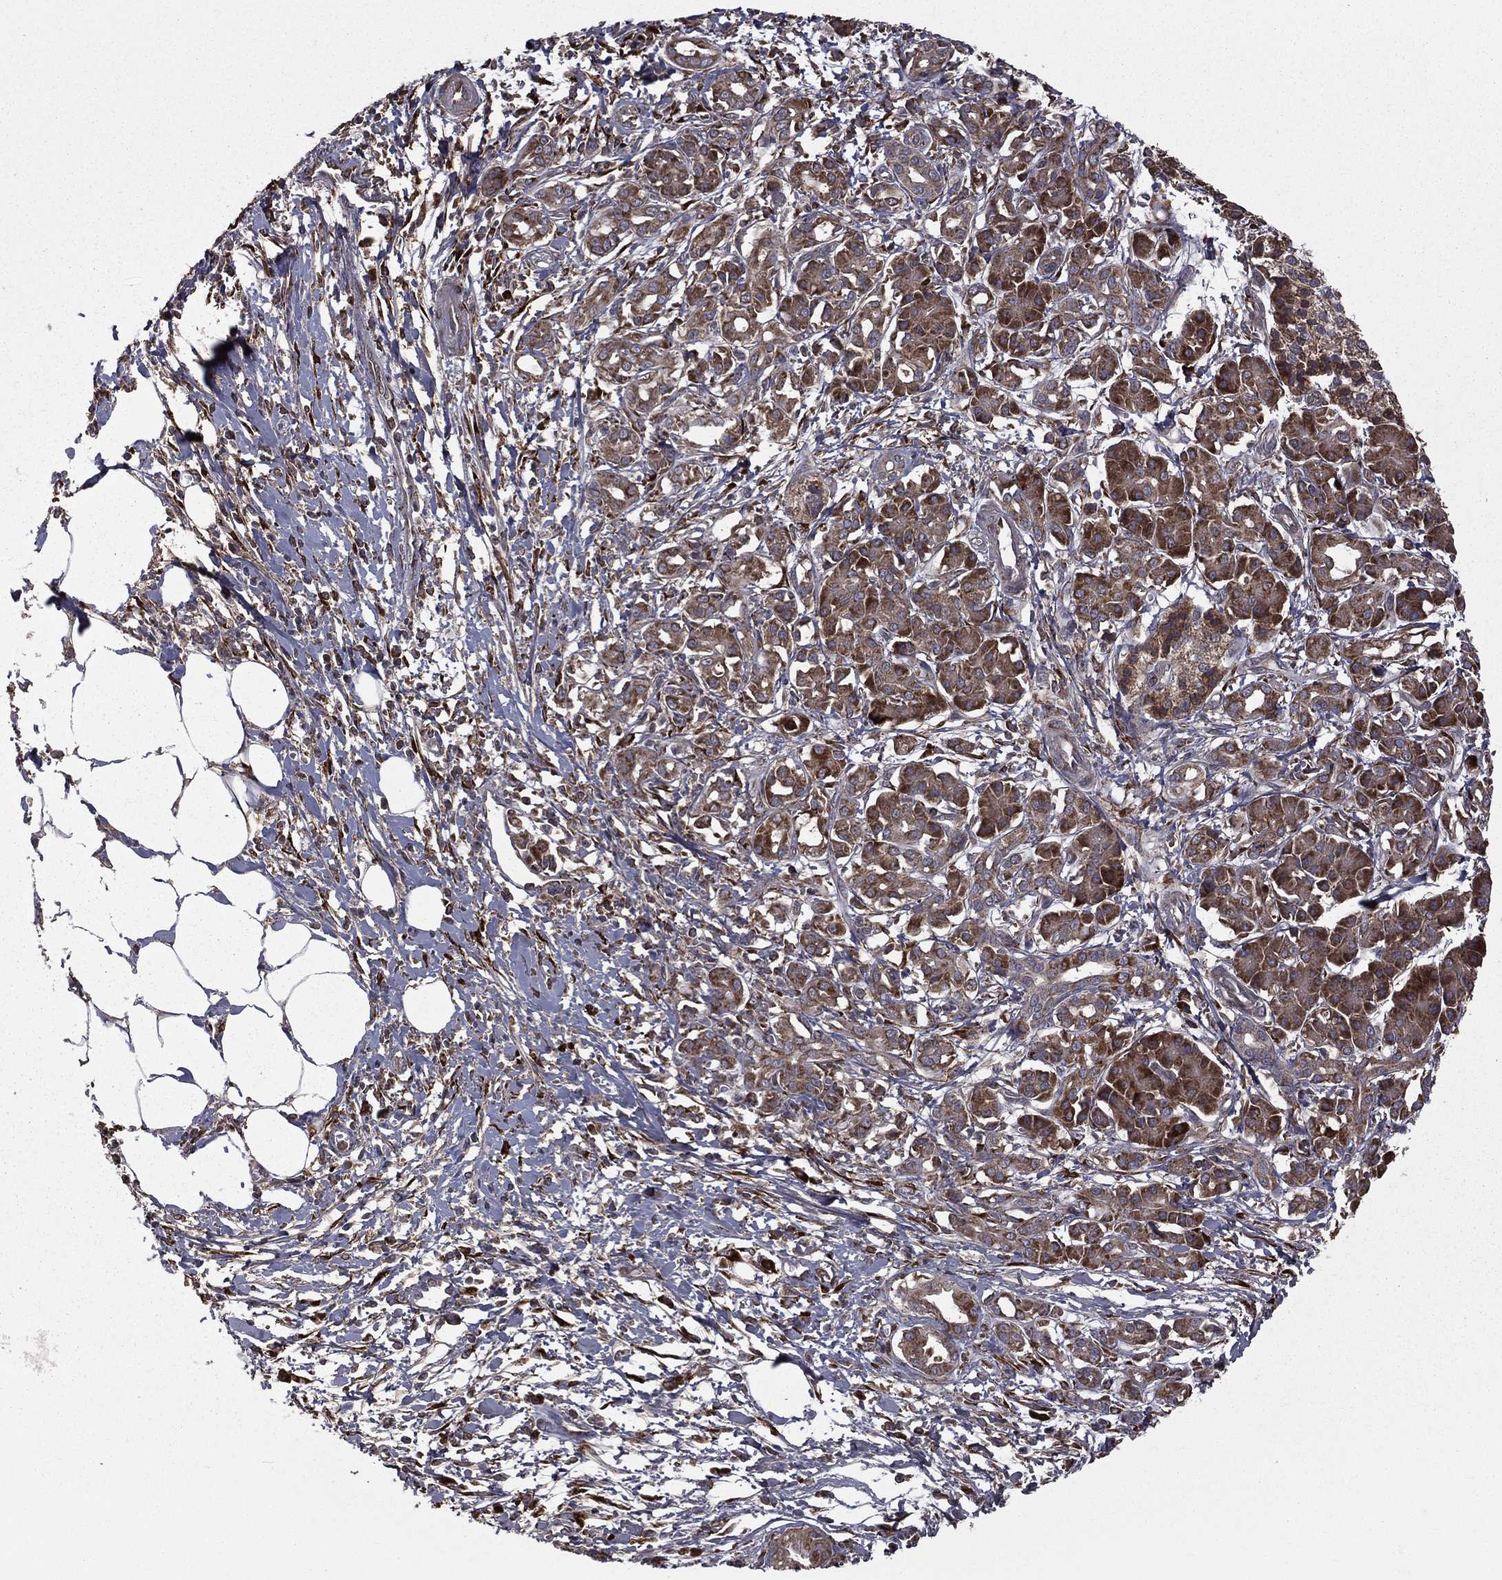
{"staining": {"intensity": "moderate", "quantity": ">75%", "location": "cytoplasmic/membranous"}, "tissue": "pancreatic cancer", "cell_type": "Tumor cells", "image_type": "cancer", "snomed": [{"axis": "morphology", "description": "Adenocarcinoma, NOS"}, {"axis": "topography", "description": "Pancreas"}], "caption": "Immunohistochemical staining of human pancreatic cancer (adenocarcinoma) shows medium levels of moderate cytoplasmic/membranous staining in approximately >75% of tumor cells.", "gene": "OLFML1", "patient": {"sex": "male", "age": 72}}